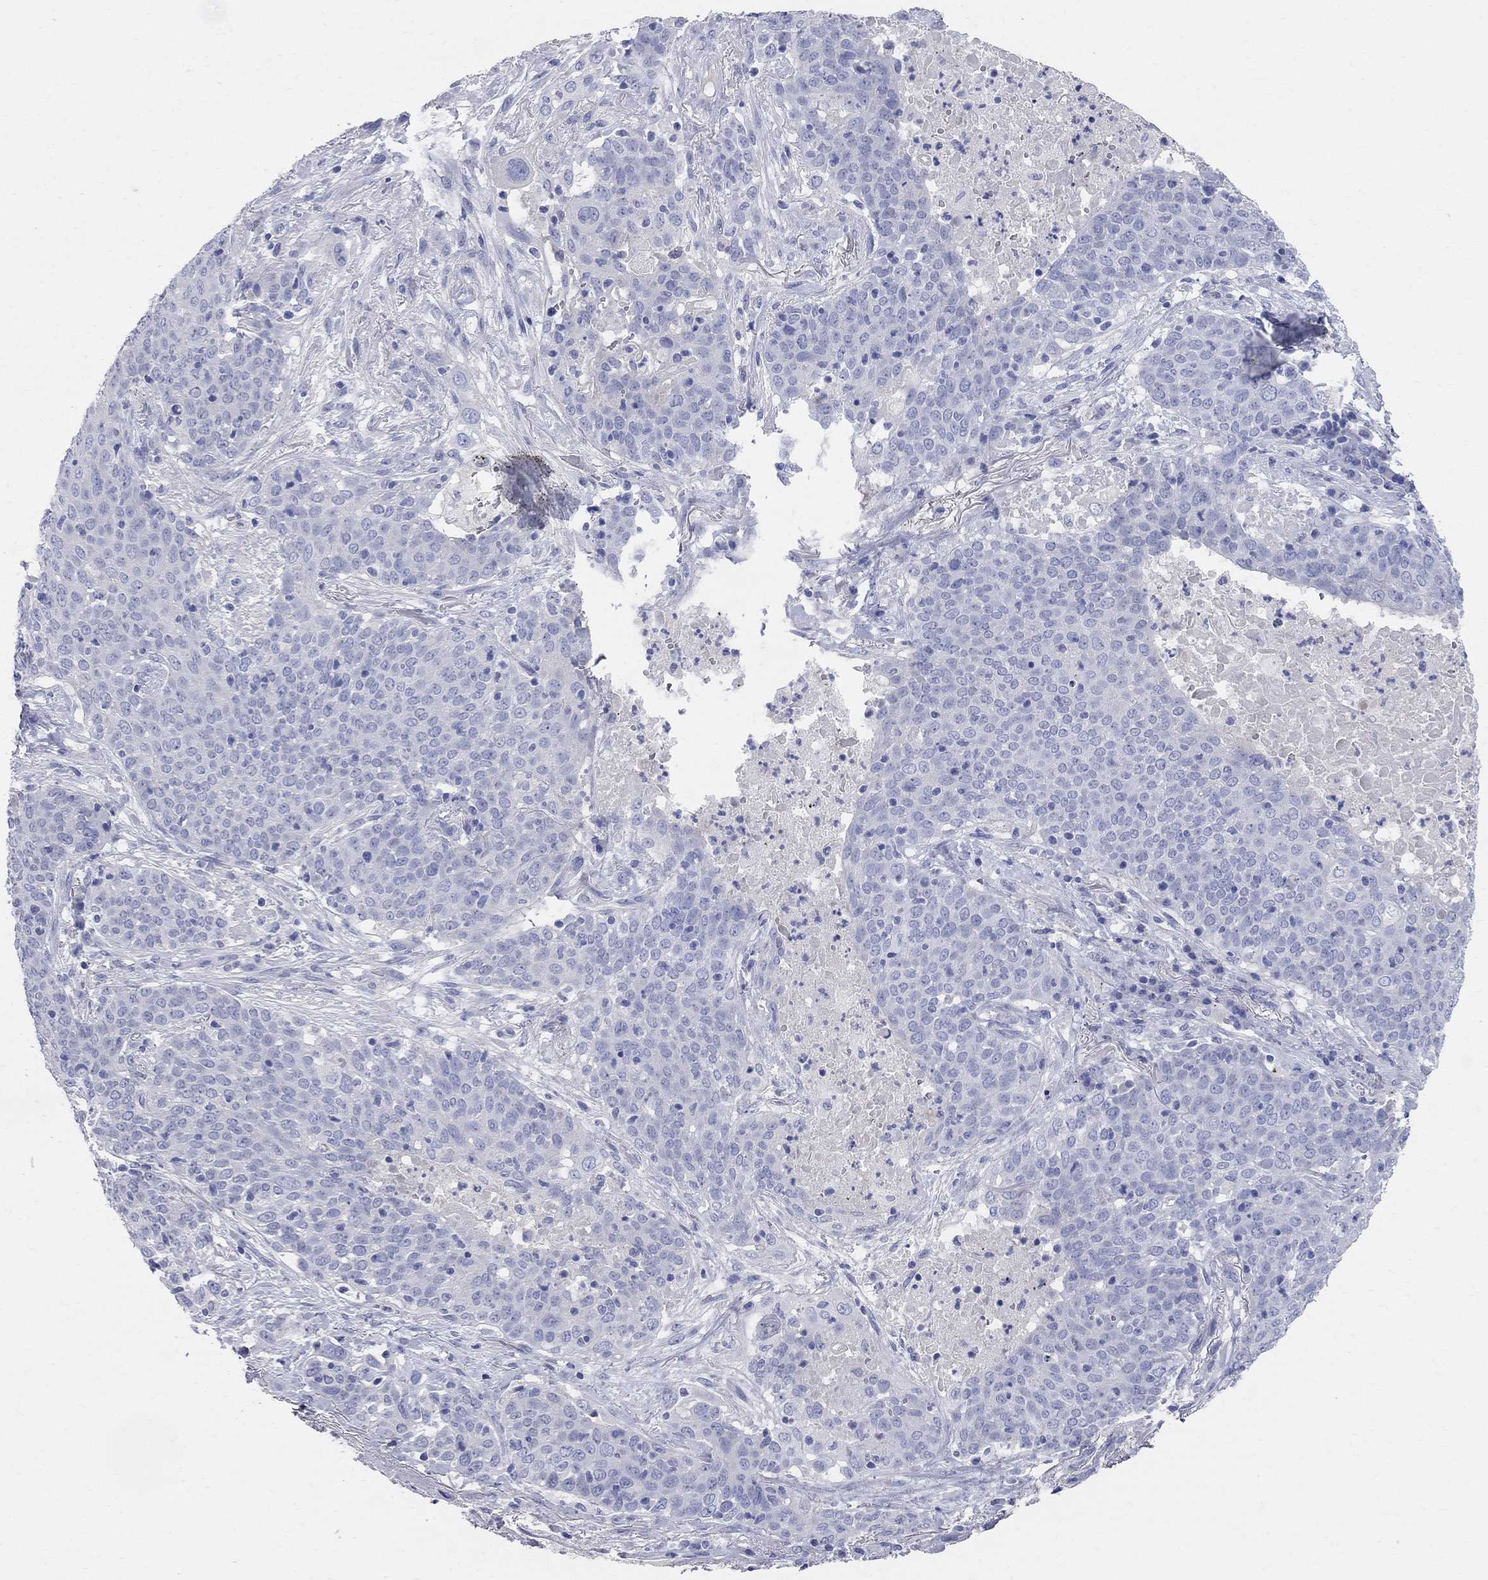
{"staining": {"intensity": "negative", "quantity": "none", "location": "none"}, "tissue": "lung cancer", "cell_type": "Tumor cells", "image_type": "cancer", "snomed": [{"axis": "morphology", "description": "Squamous cell carcinoma, NOS"}, {"axis": "topography", "description": "Lung"}], "caption": "High magnification brightfield microscopy of squamous cell carcinoma (lung) stained with DAB (3,3'-diaminobenzidine) (brown) and counterstained with hematoxylin (blue): tumor cells show no significant positivity. (Stains: DAB (3,3'-diaminobenzidine) IHC with hematoxylin counter stain, Microscopy: brightfield microscopy at high magnification).", "gene": "AOX1", "patient": {"sex": "male", "age": 82}}